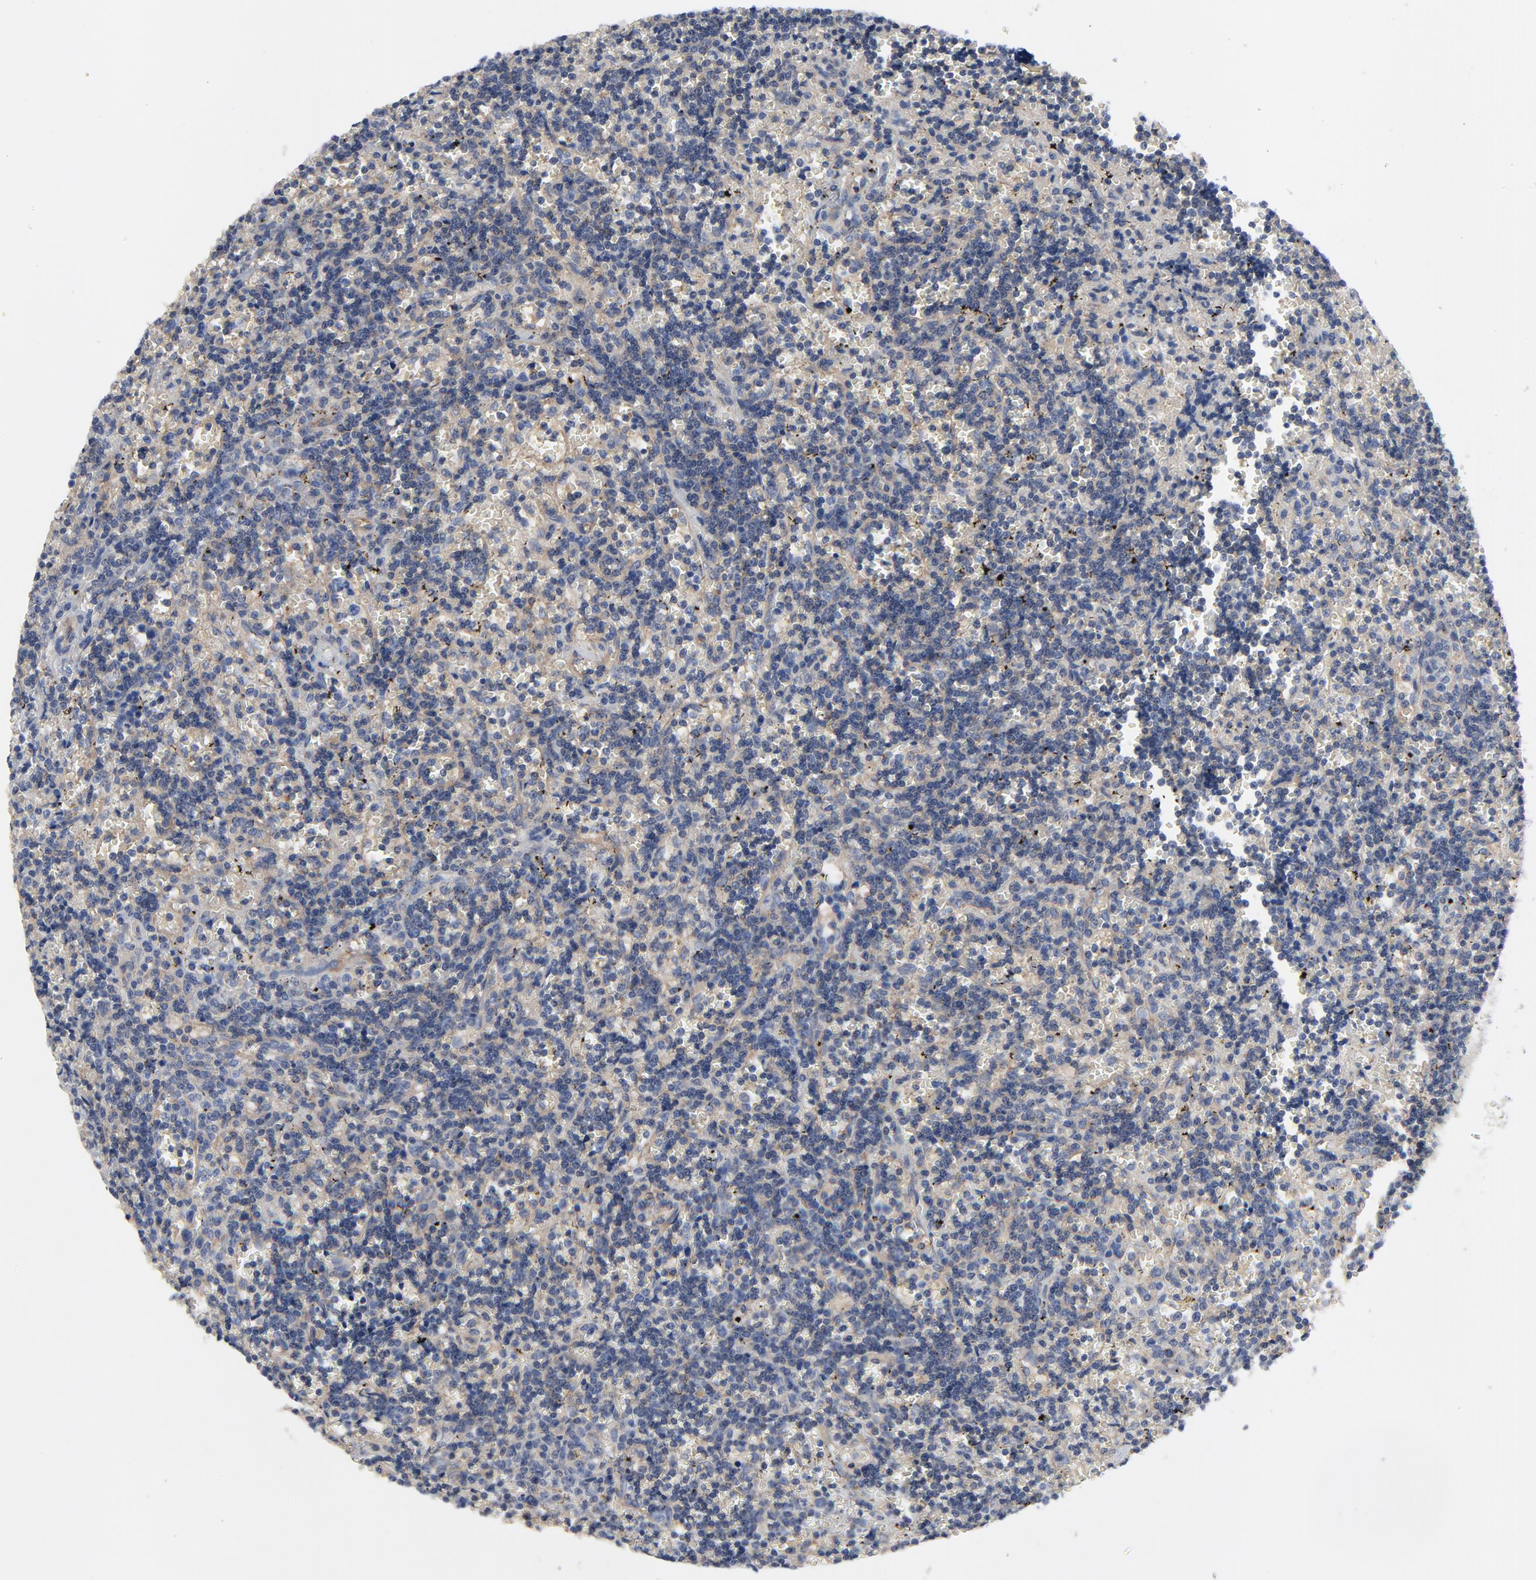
{"staining": {"intensity": "weak", "quantity": "25%-75%", "location": "cytoplasmic/membranous"}, "tissue": "lymphoma", "cell_type": "Tumor cells", "image_type": "cancer", "snomed": [{"axis": "morphology", "description": "Malignant lymphoma, non-Hodgkin's type, Low grade"}, {"axis": "topography", "description": "Spleen"}], "caption": "IHC of lymphoma demonstrates low levels of weak cytoplasmic/membranous expression in approximately 25%-75% of tumor cells.", "gene": "DYNLT3", "patient": {"sex": "male", "age": 60}}